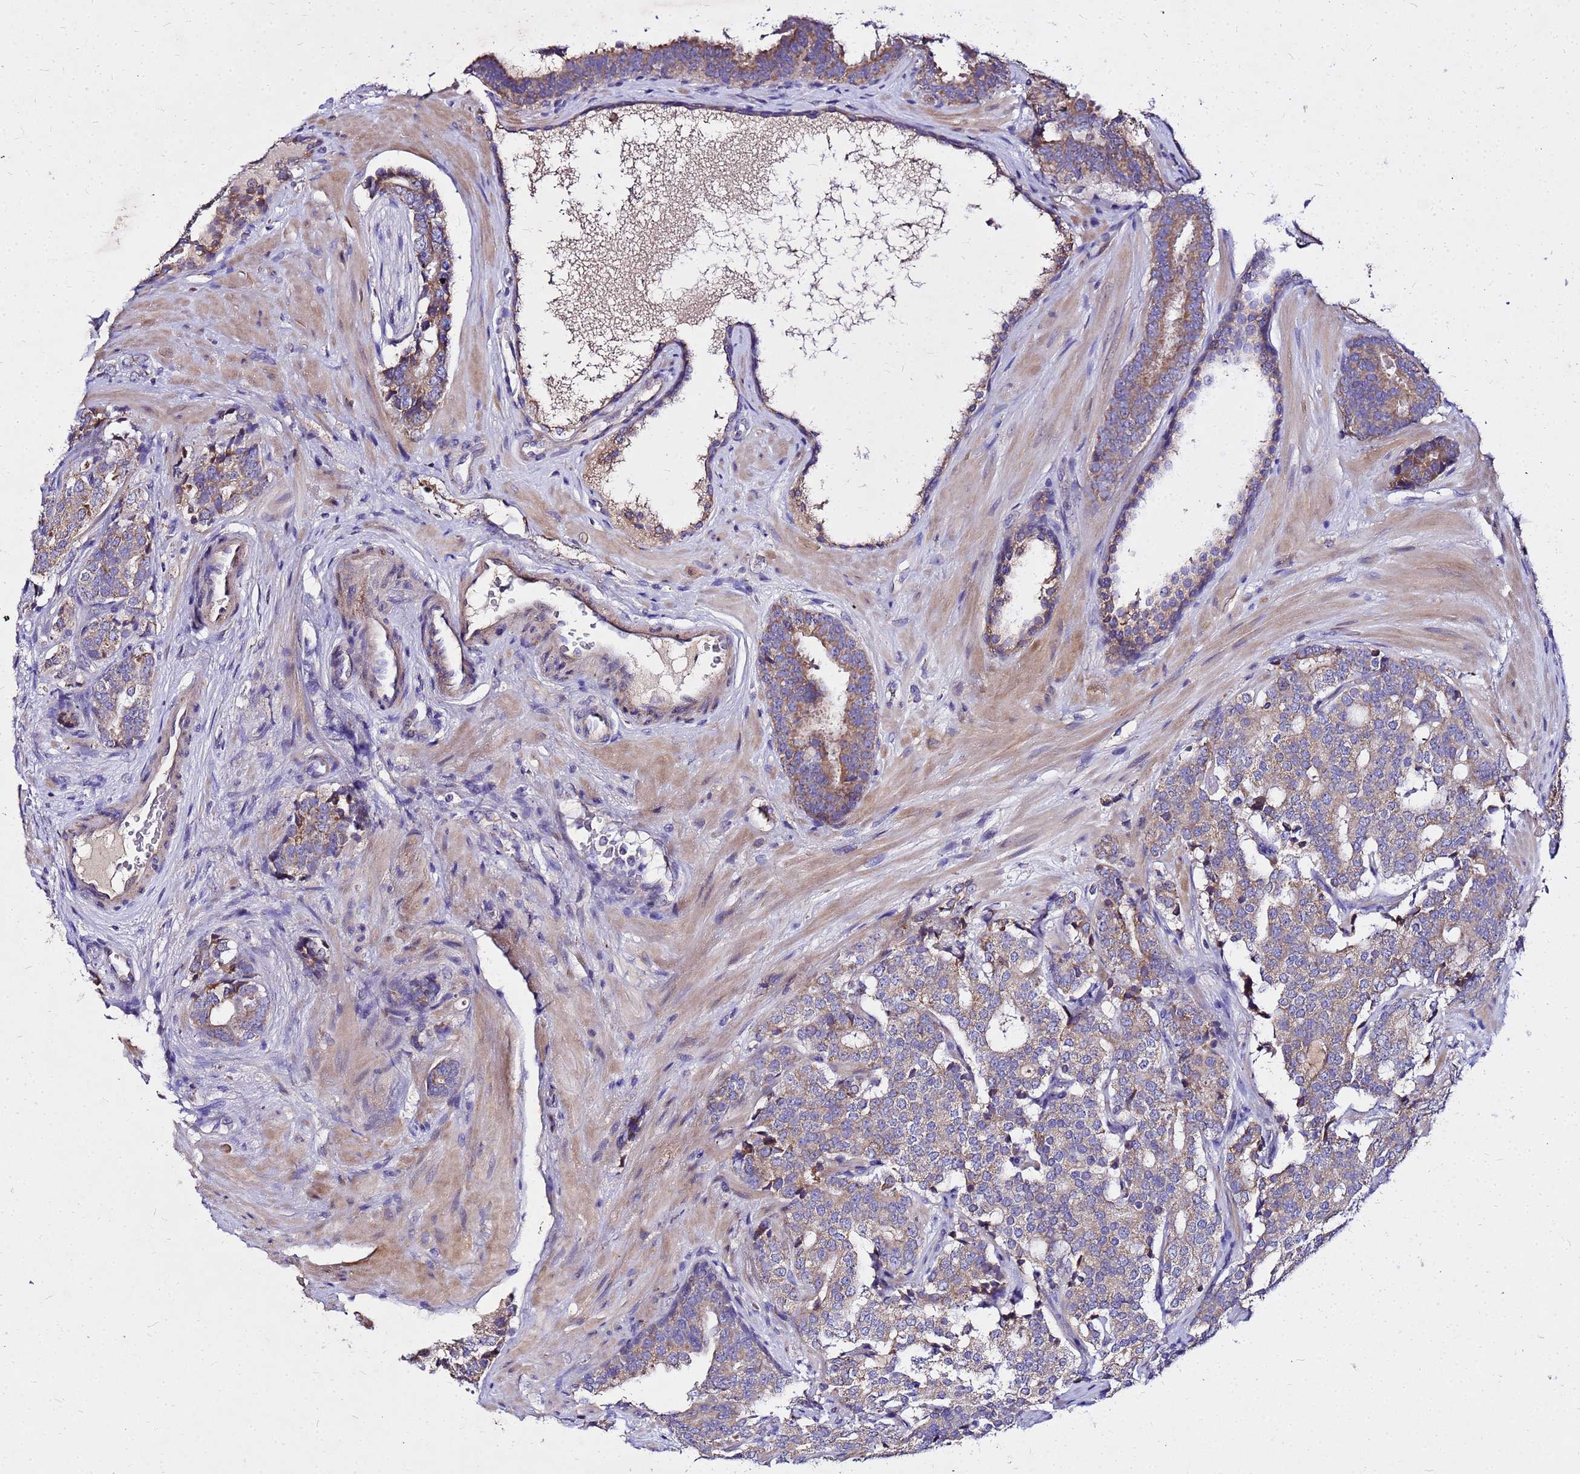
{"staining": {"intensity": "moderate", "quantity": "25%-75%", "location": "cytoplasmic/membranous"}, "tissue": "prostate cancer", "cell_type": "Tumor cells", "image_type": "cancer", "snomed": [{"axis": "morphology", "description": "Adenocarcinoma, High grade"}, {"axis": "topography", "description": "Prostate"}], "caption": "A medium amount of moderate cytoplasmic/membranous positivity is present in approximately 25%-75% of tumor cells in prostate high-grade adenocarcinoma tissue.", "gene": "COX14", "patient": {"sex": "male", "age": 63}}